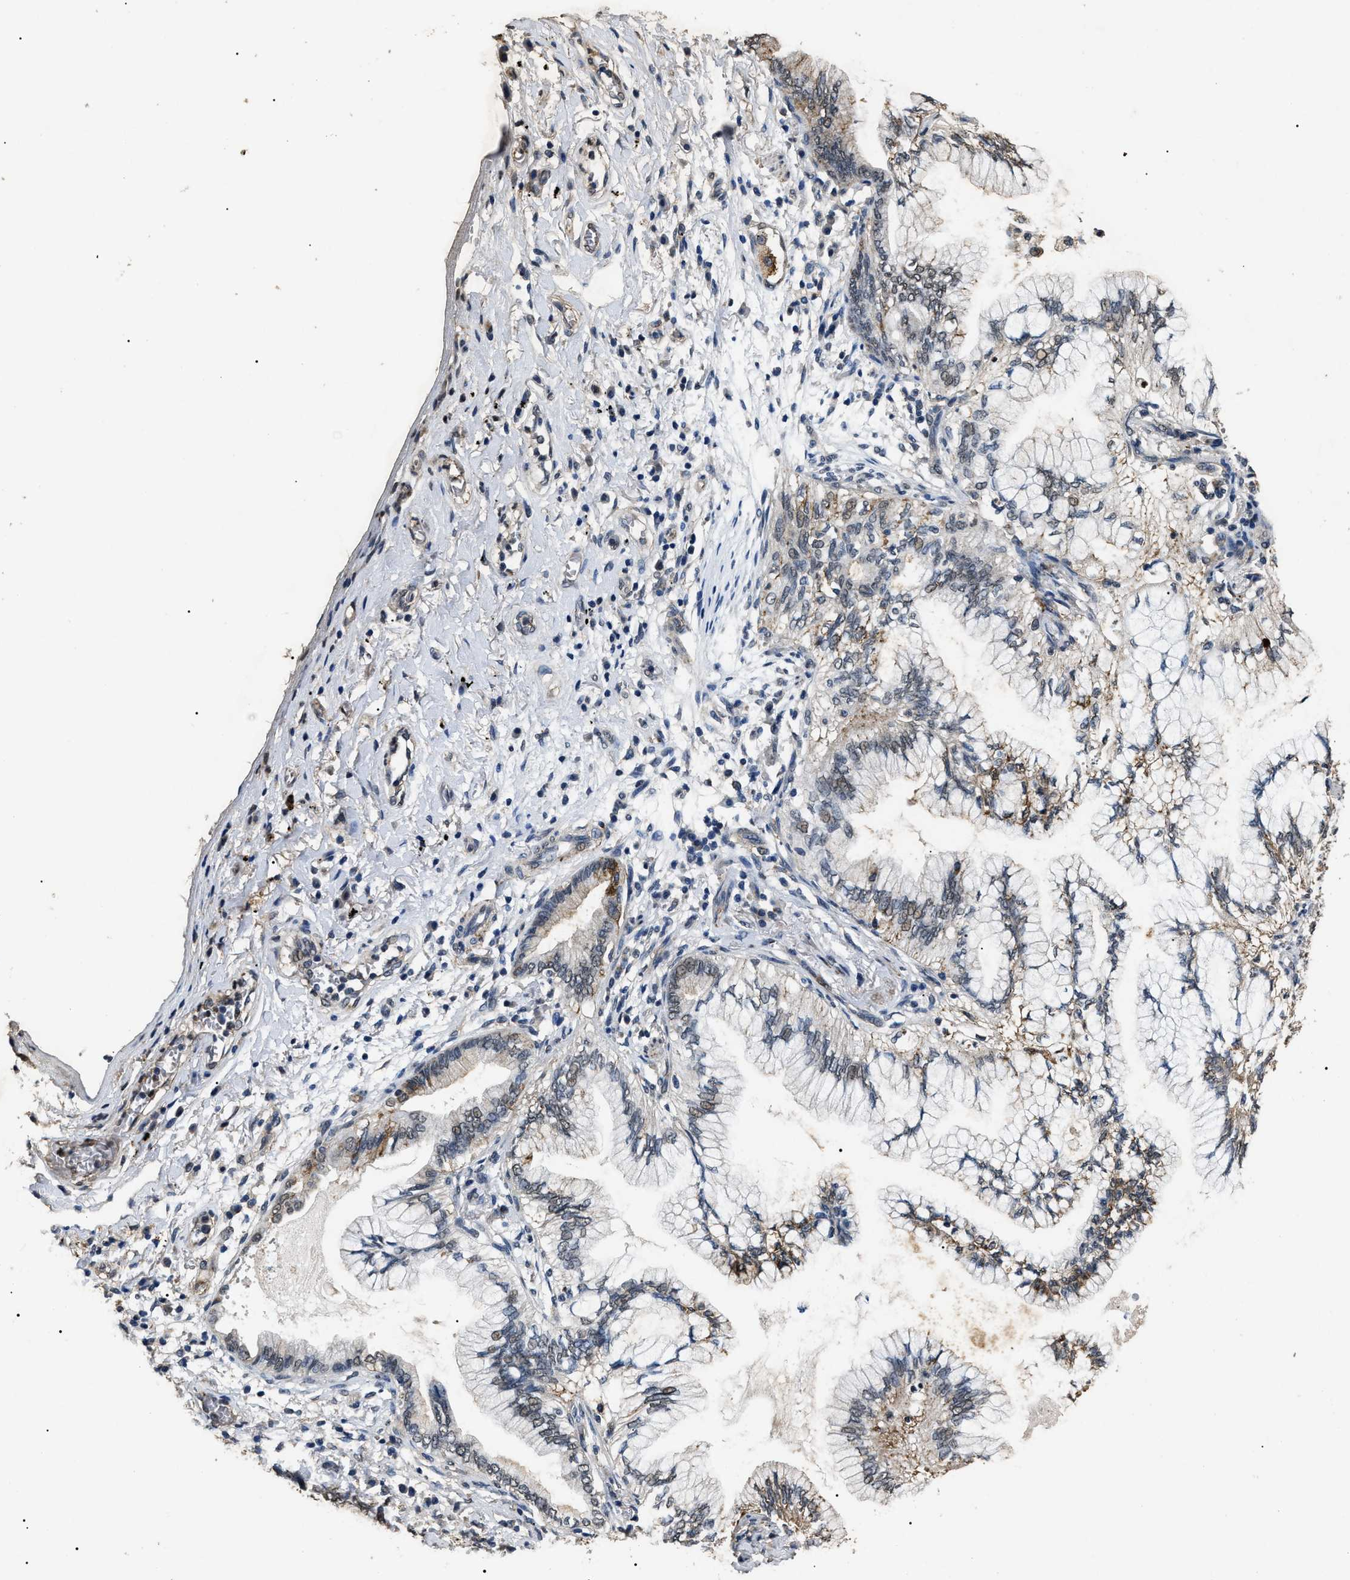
{"staining": {"intensity": "weak", "quantity": "<25%", "location": "nuclear"}, "tissue": "lung cancer", "cell_type": "Tumor cells", "image_type": "cancer", "snomed": [{"axis": "morphology", "description": "Normal tissue, NOS"}, {"axis": "morphology", "description": "Adenocarcinoma, NOS"}, {"axis": "topography", "description": "Bronchus"}, {"axis": "topography", "description": "Lung"}], "caption": "The immunohistochemistry image has no significant staining in tumor cells of lung cancer tissue.", "gene": "ANP32E", "patient": {"sex": "female", "age": 70}}